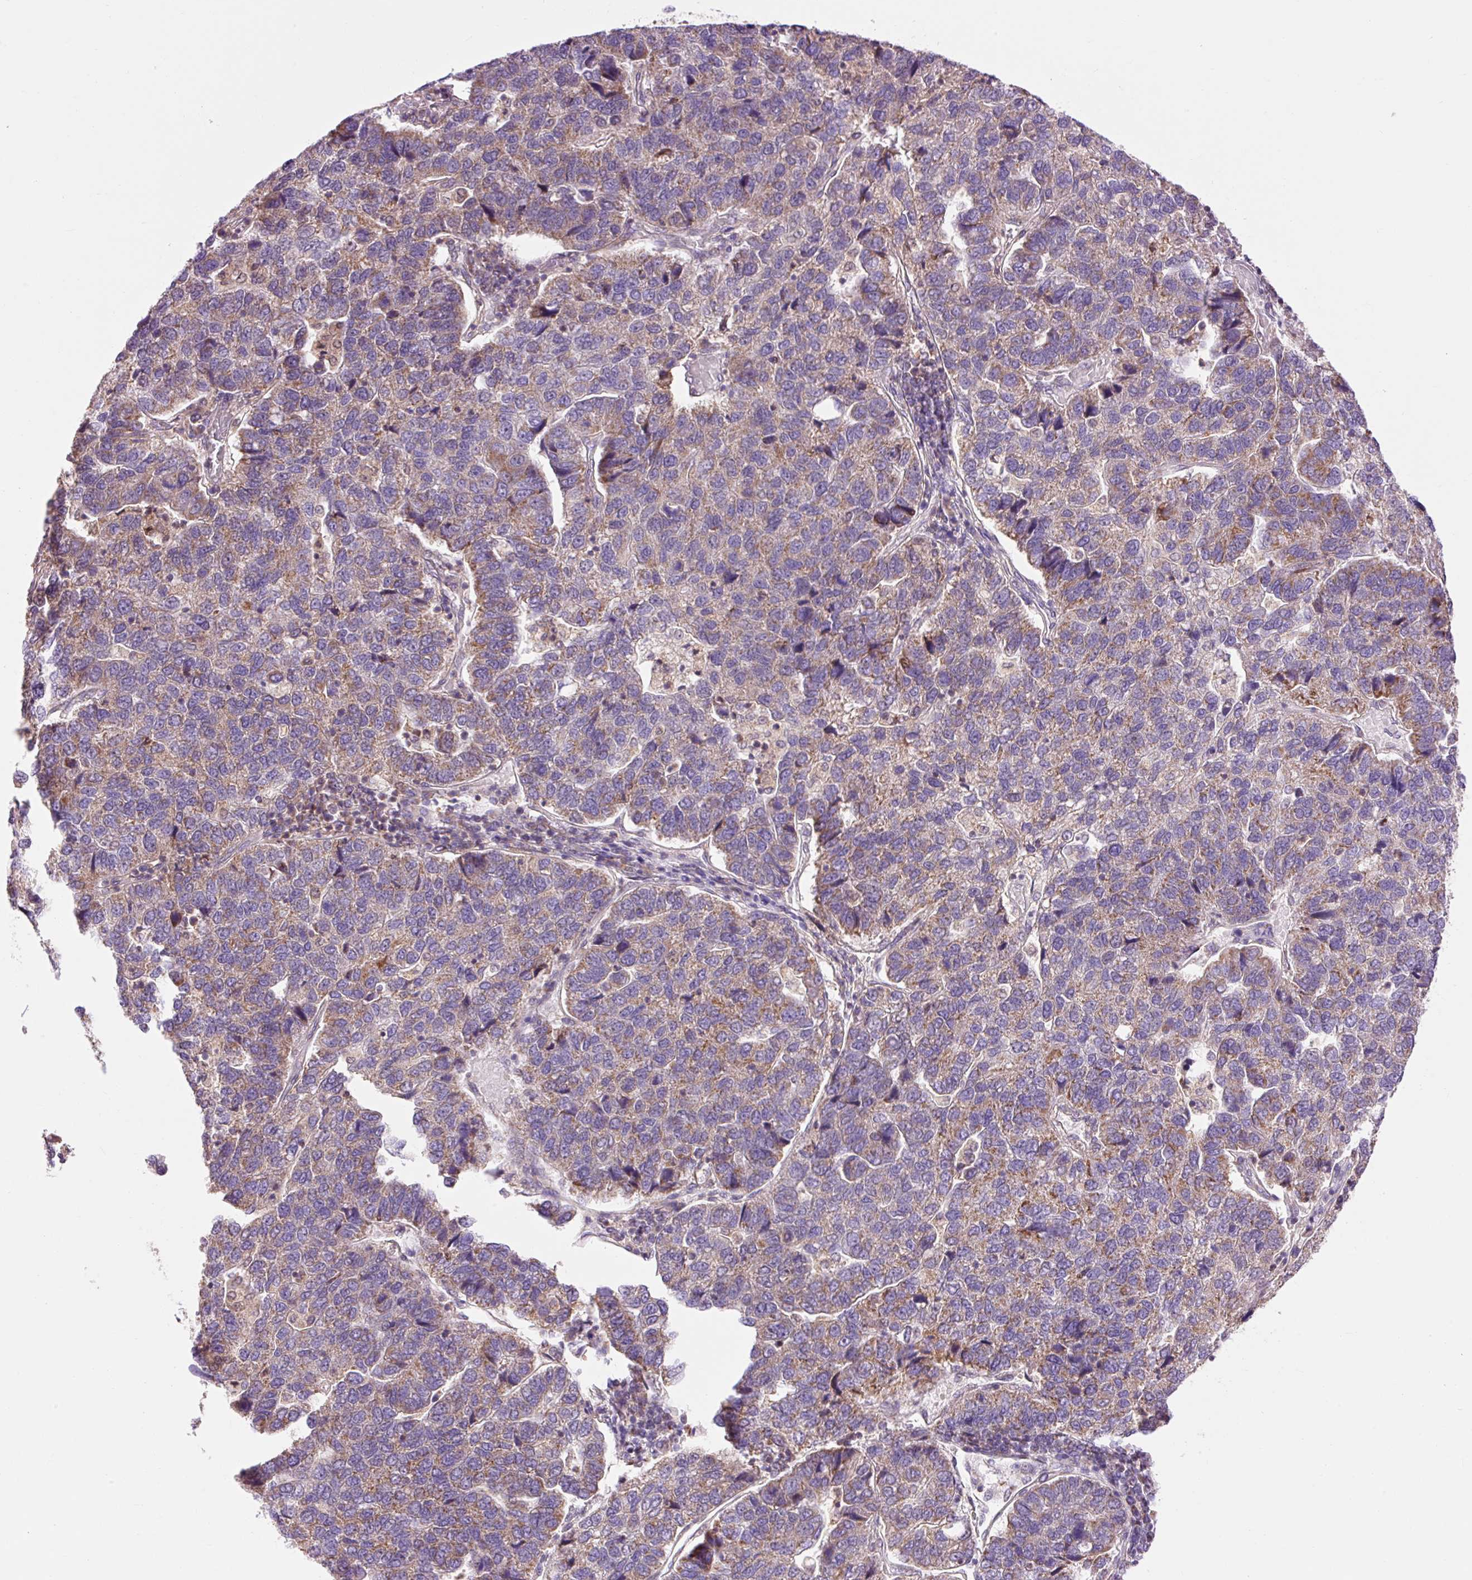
{"staining": {"intensity": "moderate", "quantity": "25%-75%", "location": "cytoplasmic/membranous"}, "tissue": "pancreatic cancer", "cell_type": "Tumor cells", "image_type": "cancer", "snomed": [{"axis": "morphology", "description": "Adenocarcinoma, NOS"}, {"axis": "topography", "description": "Pancreas"}], "caption": "A brown stain shows moderate cytoplasmic/membranous positivity of a protein in pancreatic cancer (adenocarcinoma) tumor cells.", "gene": "IMMT", "patient": {"sex": "female", "age": 61}}